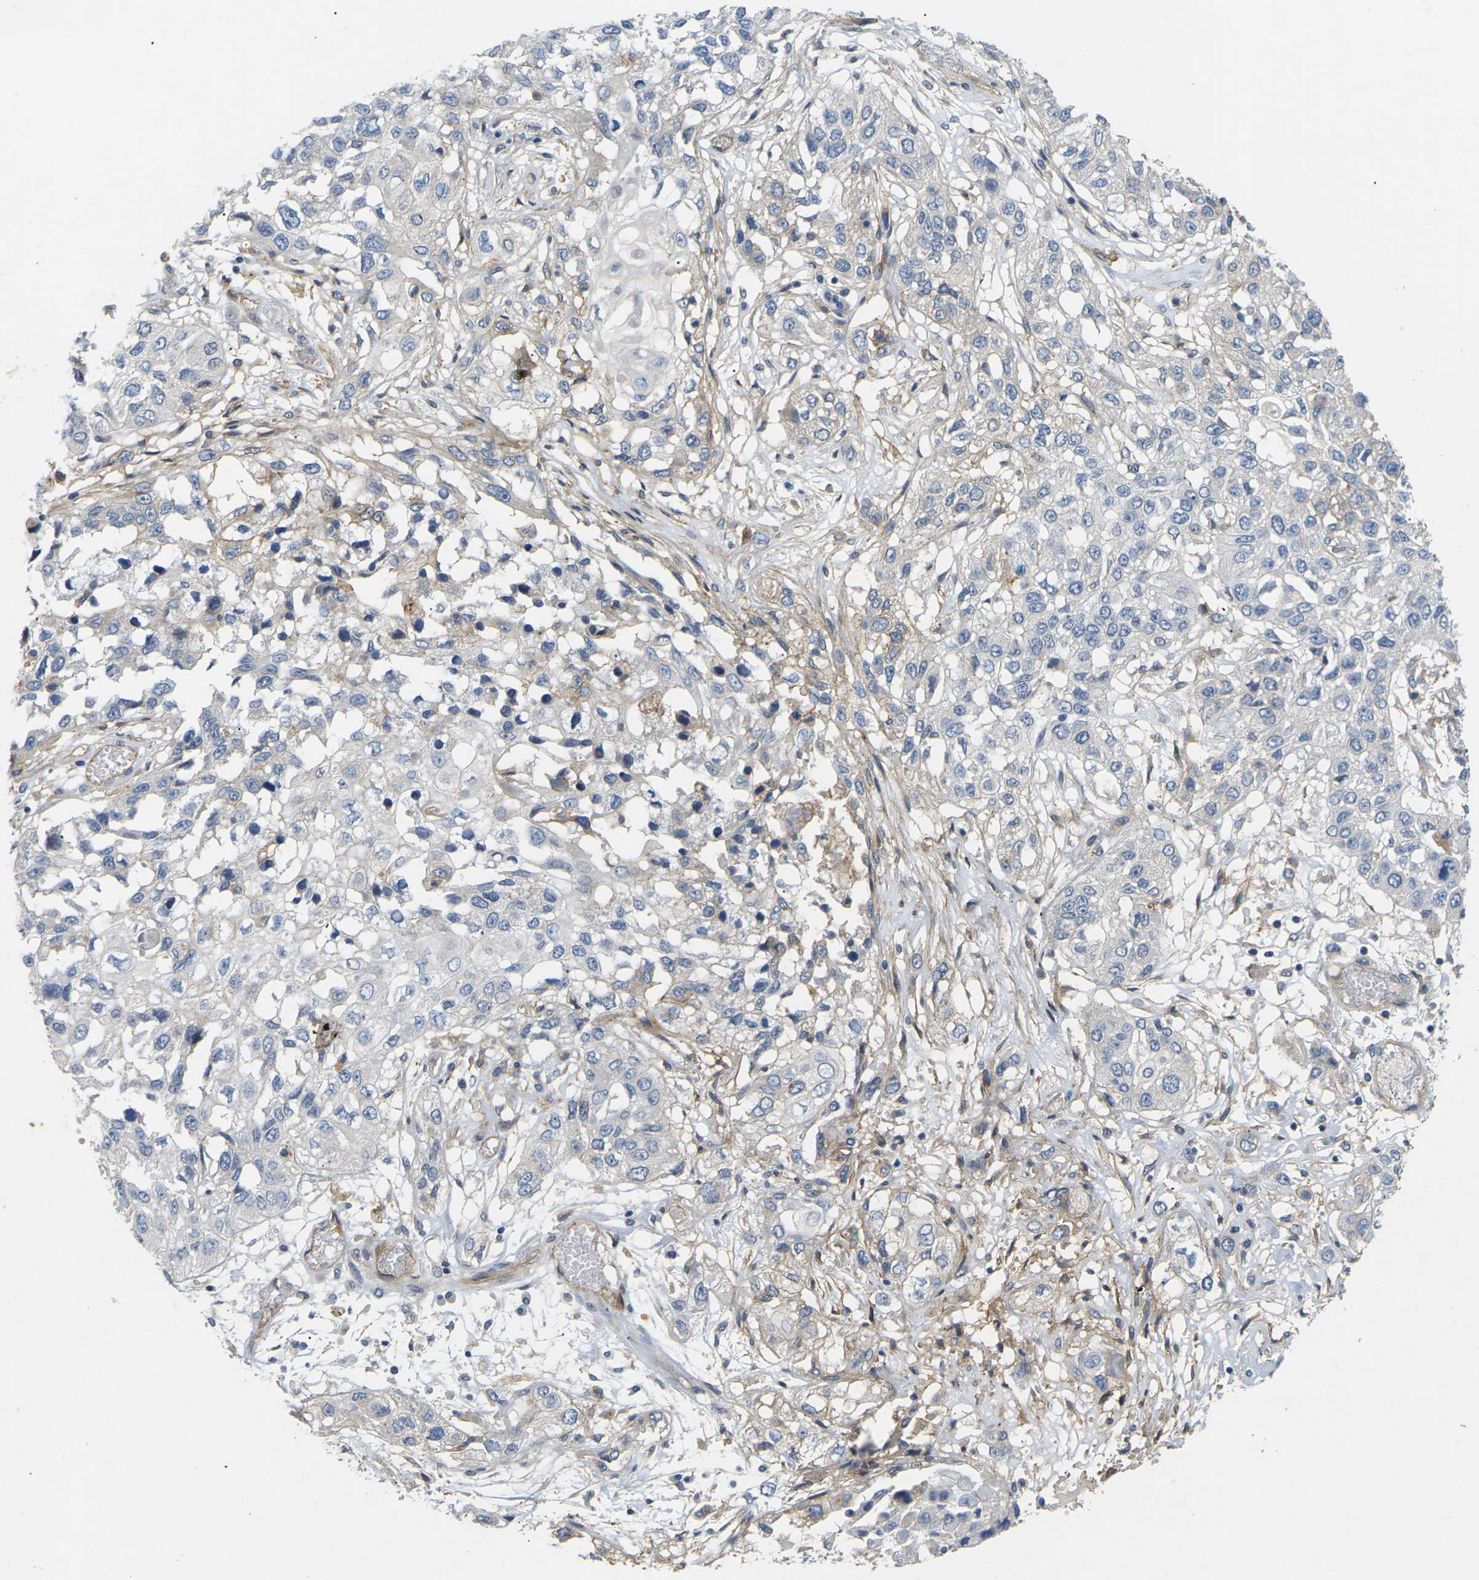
{"staining": {"intensity": "negative", "quantity": "none", "location": "none"}, "tissue": "lung cancer", "cell_type": "Tumor cells", "image_type": "cancer", "snomed": [{"axis": "morphology", "description": "Squamous cell carcinoma, NOS"}, {"axis": "topography", "description": "Lung"}], "caption": "Immunohistochemistry histopathology image of human squamous cell carcinoma (lung) stained for a protein (brown), which shows no staining in tumor cells.", "gene": "ITGA5", "patient": {"sex": "male", "age": 71}}